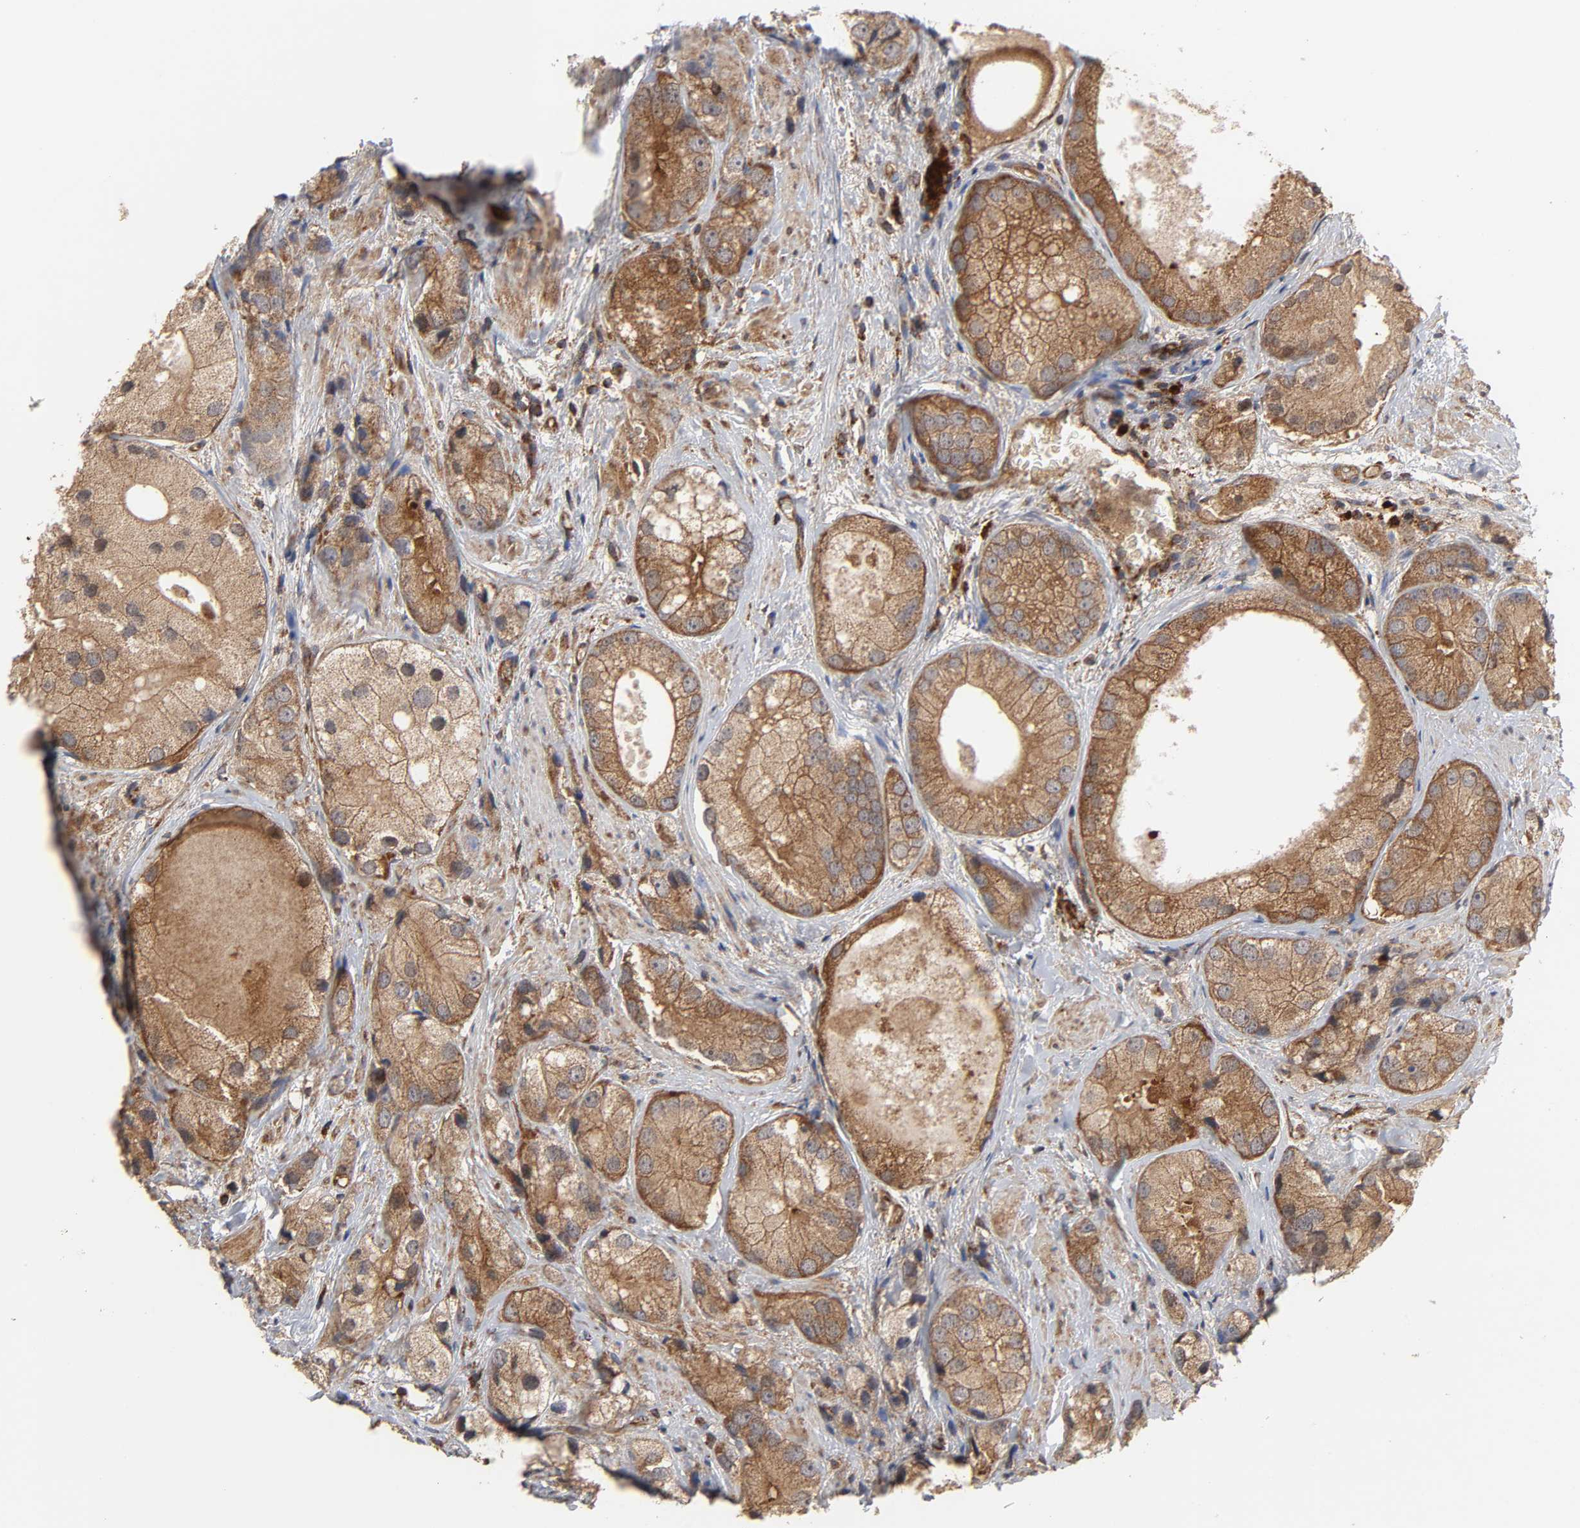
{"staining": {"intensity": "strong", "quantity": ">75%", "location": "cytoplasmic/membranous"}, "tissue": "prostate cancer", "cell_type": "Tumor cells", "image_type": "cancer", "snomed": [{"axis": "morphology", "description": "Adenocarcinoma, Low grade"}, {"axis": "topography", "description": "Prostate"}], "caption": "Prostate cancer (low-grade adenocarcinoma) stained with a brown dye shows strong cytoplasmic/membranous positive staining in about >75% of tumor cells.", "gene": "IKBKB", "patient": {"sex": "male", "age": 69}}